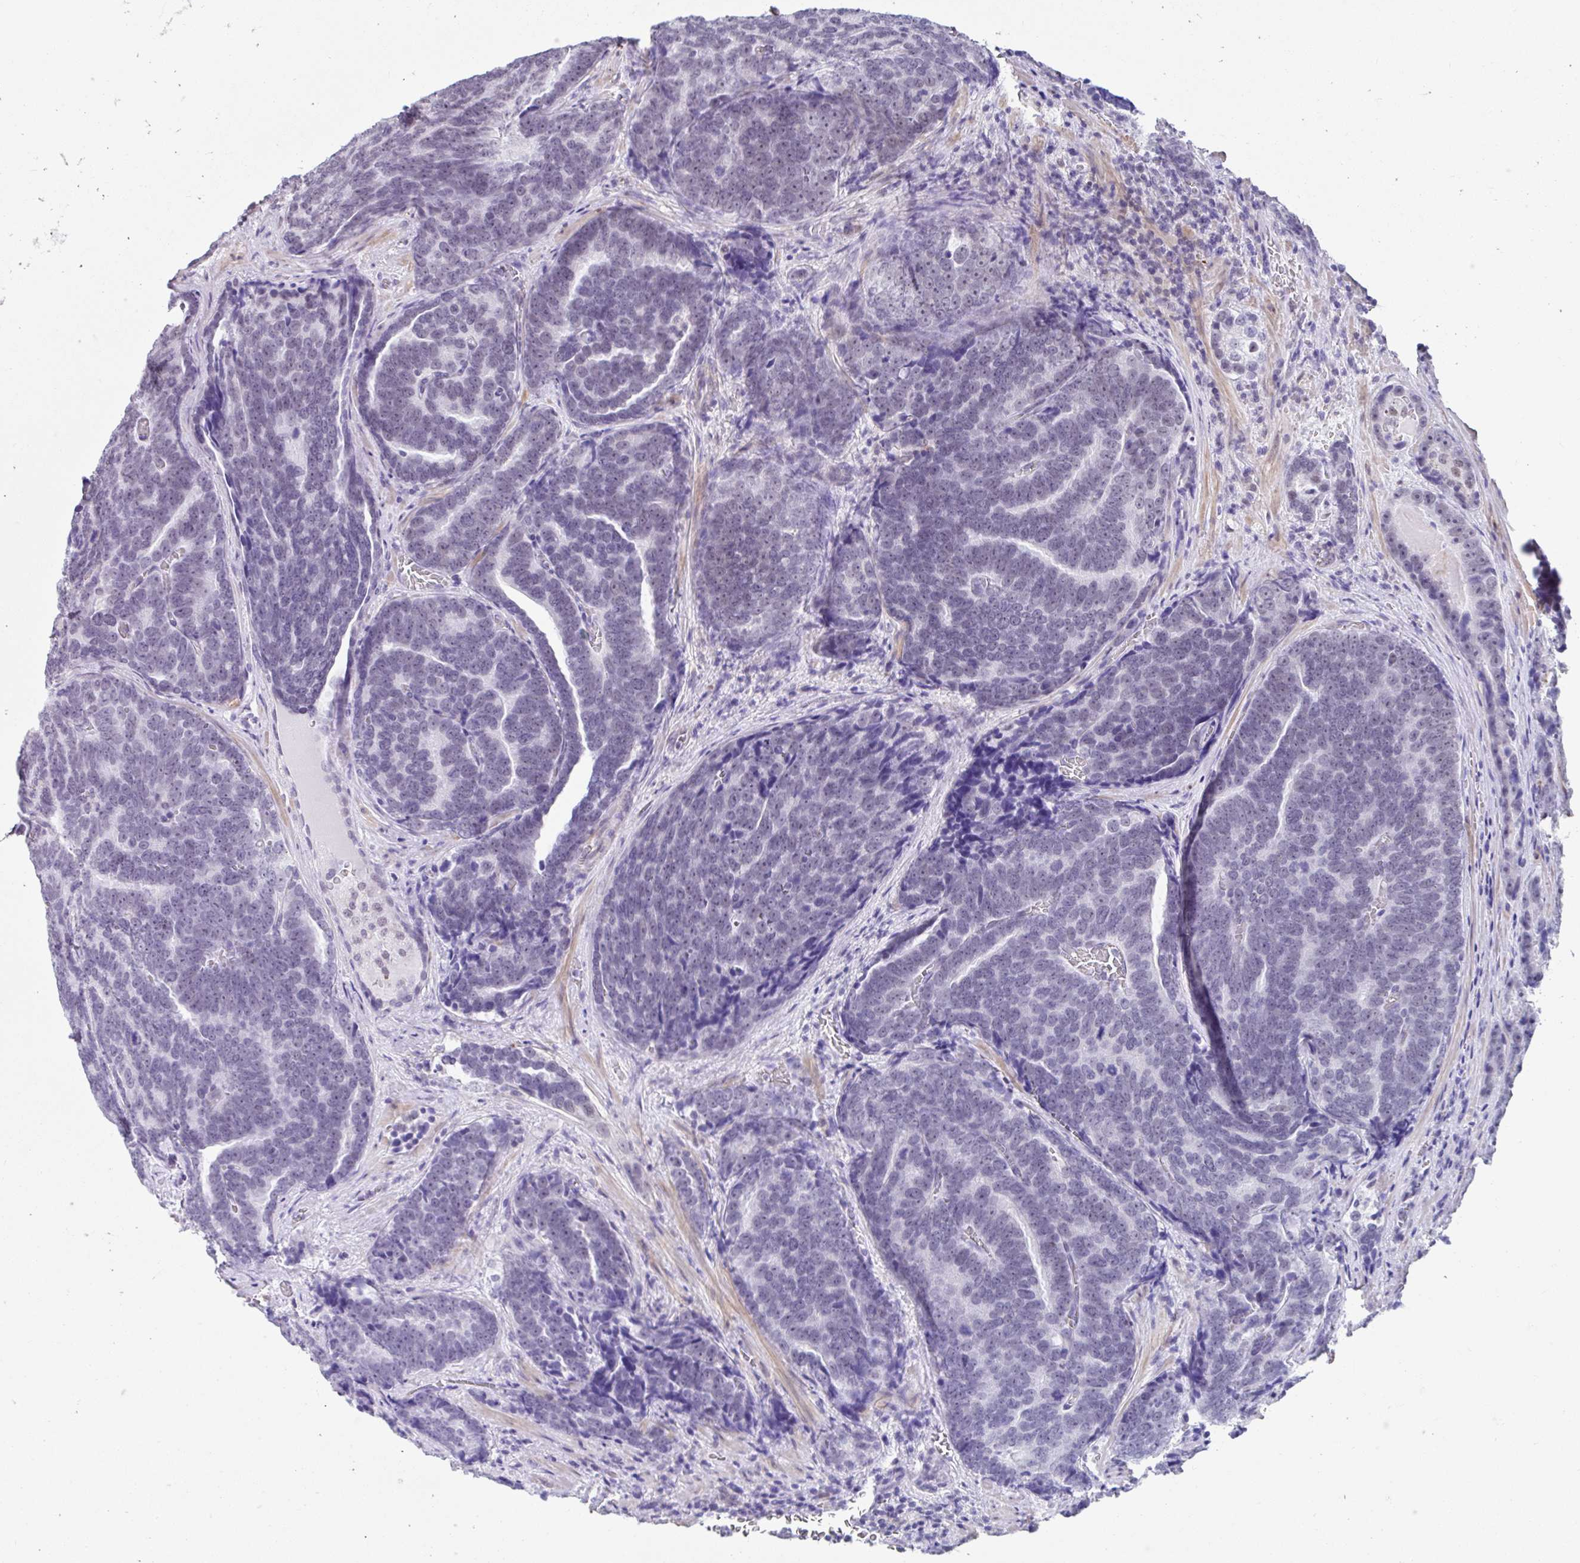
{"staining": {"intensity": "negative", "quantity": "none", "location": "none"}, "tissue": "prostate cancer", "cell_type": "Tumor cells", "image_type": "cancer", "snomed": [{"axis": "morphology", "description": "Adenocarcinoma, Low grade"}, {"axis": "topography", "description": "Prostate"}], "caption": "Micrograph shows no significant protein expression in tumor cells of adenocarcinoma (low-grade) (prostate).", "gene": "DCAF17", "patient": {"sex": "male", "age": 62}}